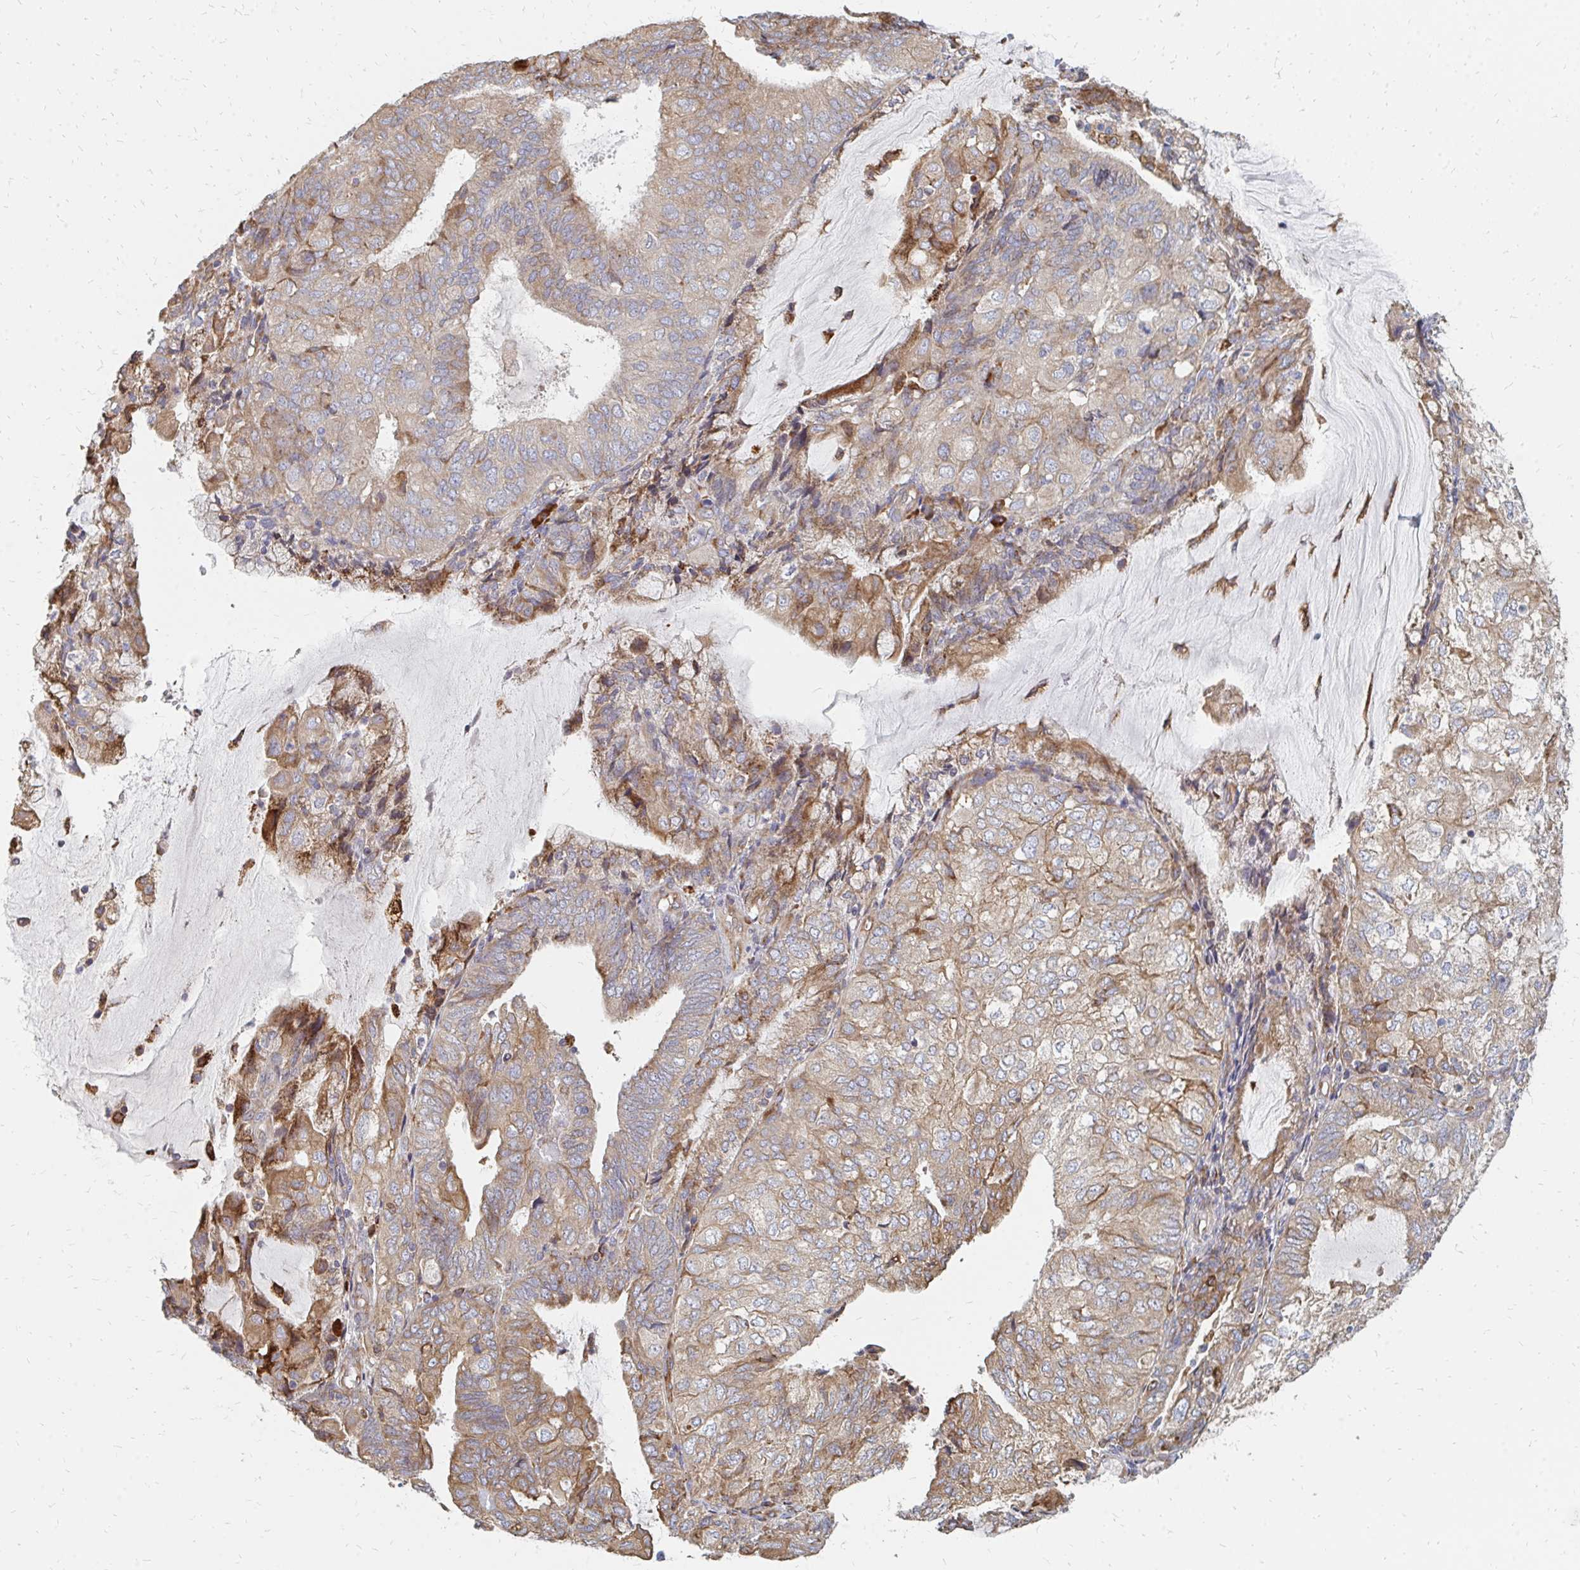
{"staining": {"intensity": "moderate", "quantity": ">75%", "location": "cytoplasmic/membranous"}, "tissue": "endometrial cancer", "cell_type": "Tumor cells", "image_type": "cancer", "snomed": [{"axis": "morphology", "description": "Adenocarcinoma, NOS"}, {"axis": "topography", "description": "Endometrium"}], "caption": "The photomicrograph reveals staining of endometrial cancer (adenocarcinoma), revealing moderate cytoplasmic/membranous protein positivity (brown color) within tumor cells.", "gene": "PPP1R13L", "patient": {"sex": "female", "age": 81}}